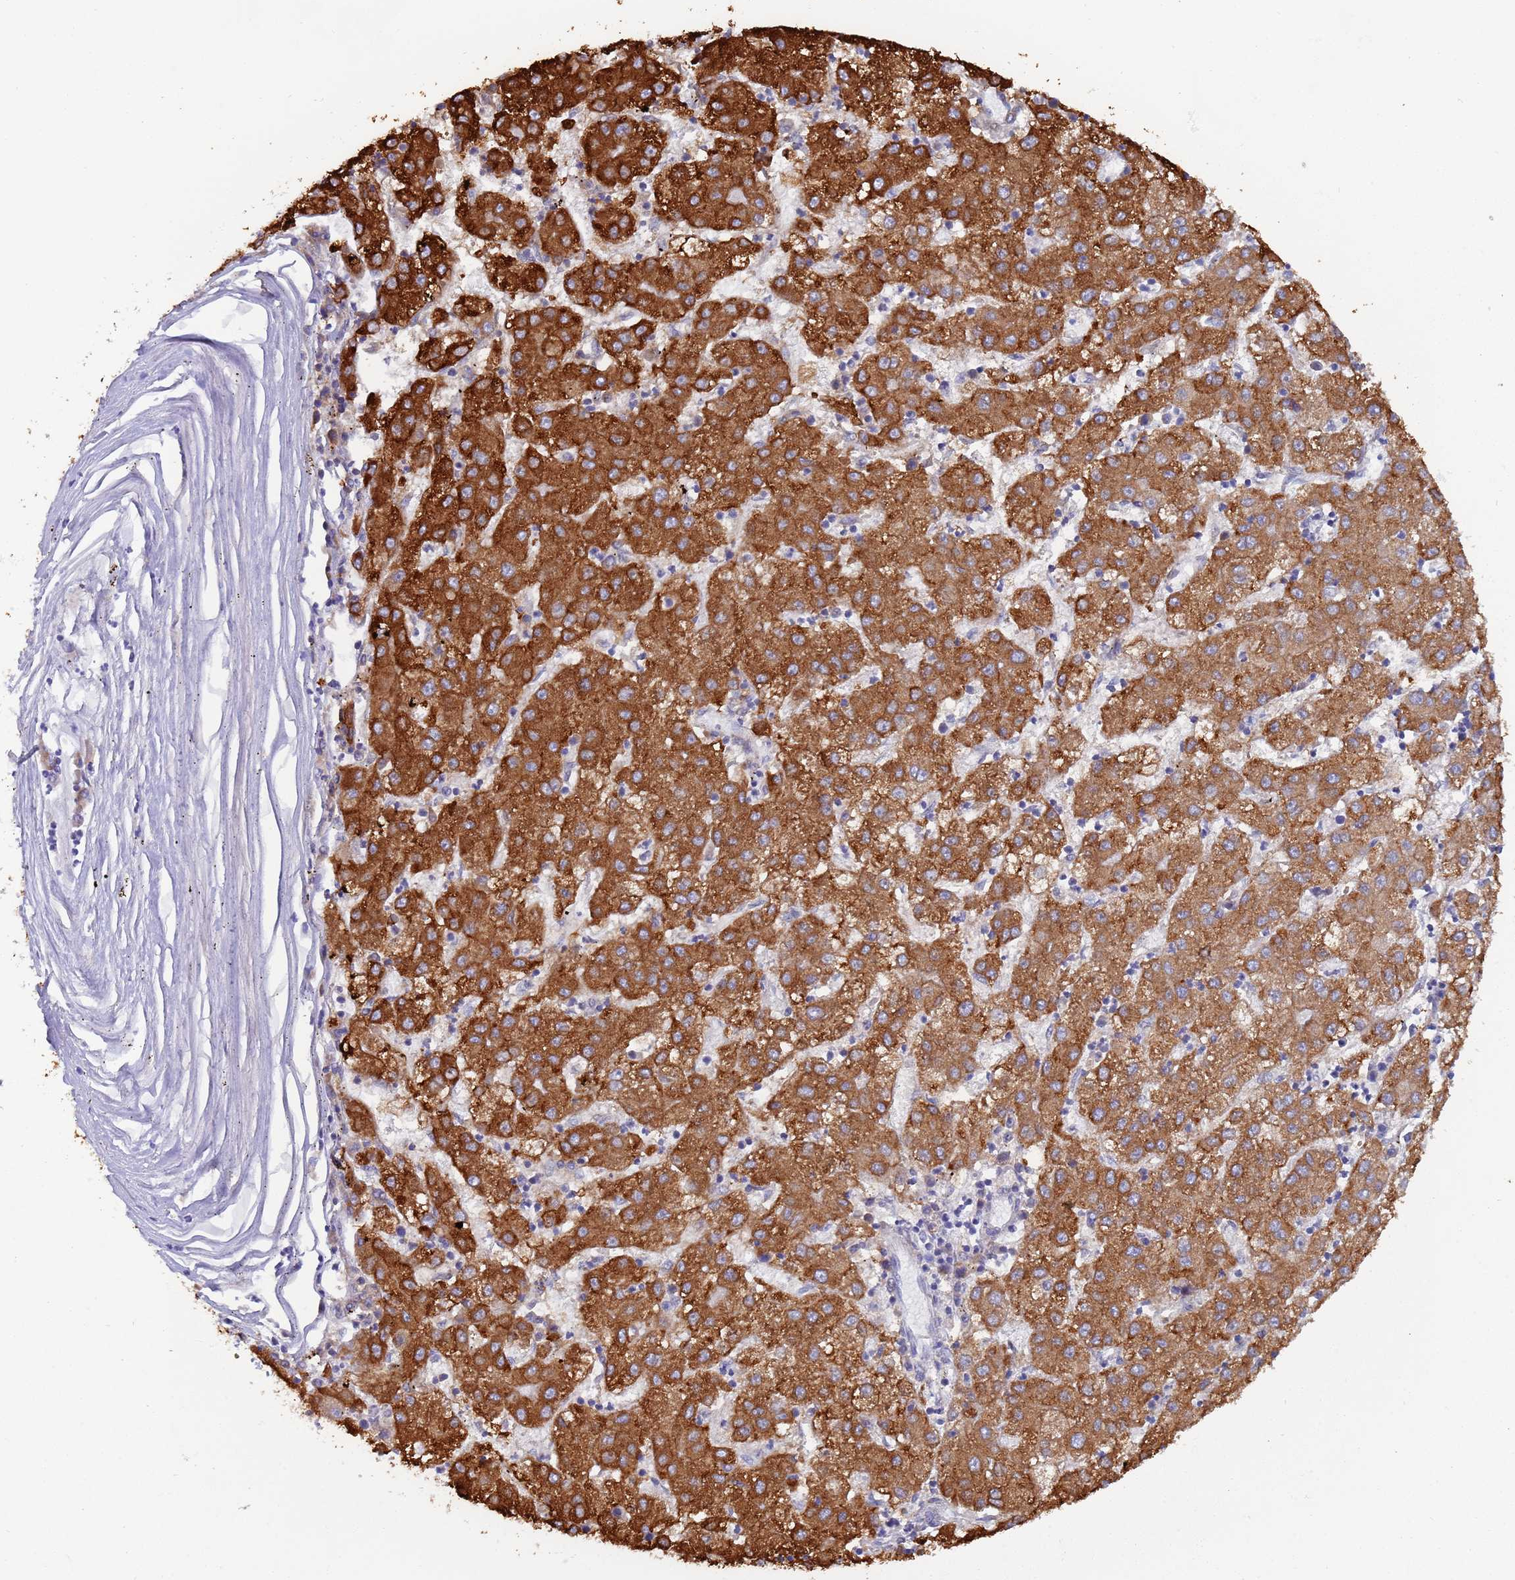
{"staining": {"intensity": "strong", "quantity": ">75%", "location": "cytoplasmic/membranous"}, "tissue": "liver cancer", "cell_type": "Tumor cells", "image_type": "cancer", "snomed": [{"axis": "morphology", "description": "Carcinoma, Hepatocellular, NOS"}, {"axis": "topography", "description": "Liver"}], "caption": "Approximately >75% of tumor cells in human liver cancer show strong cytoplasmic/membranous protein positivity as visualized by brown immunohistochemical staining.", "gene": "ZNF844", "patient": {"sex": "male", "age": 72}}